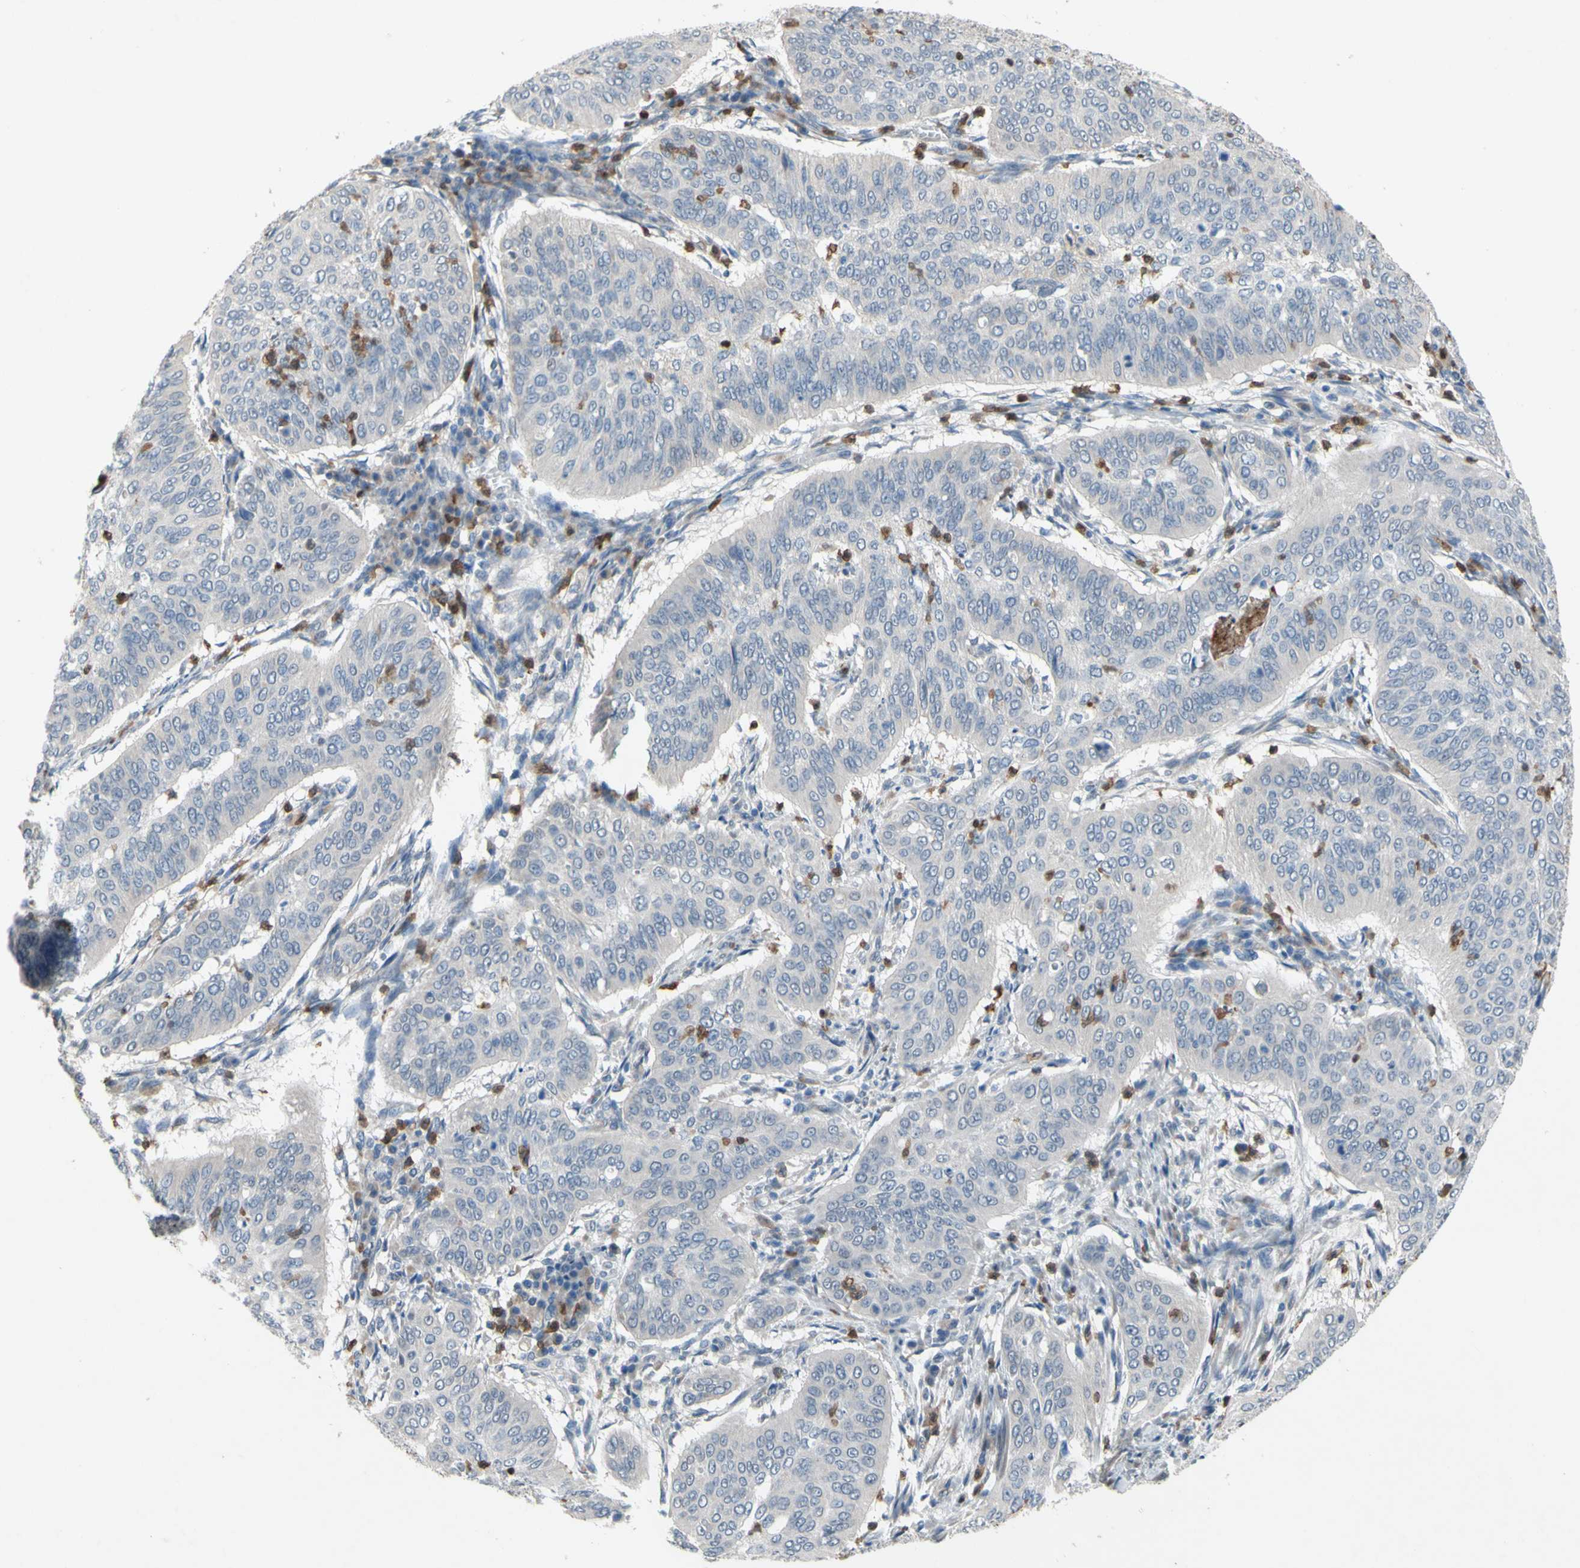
{"staining": {"intensity": "weak", "quantity": ">75%", "location": "cytoplasmic/membranous"}, "tissue": "cervical cancer", "cell_type": "Tumor cells", "image_type": "cancer", "snomed": [{"axis": "morphology", "description": "Normal tissue, NOS"}, {"axis": "morphology", "description": "Squamous cell carcinoma, NOS"}, {"axis": "topography", "description": "Cervix"}], "caption": "Tumor cells exhibit low levels of weak cytoplasmic/membranous staining in approximately >75% of cells in cervical cancer (squamous cell carcinoma). (DAB IHC with brightfield microscopy, high magnification).", "gene": "GRAMD2B", "patient": {"sex": "female", "age": 39}}